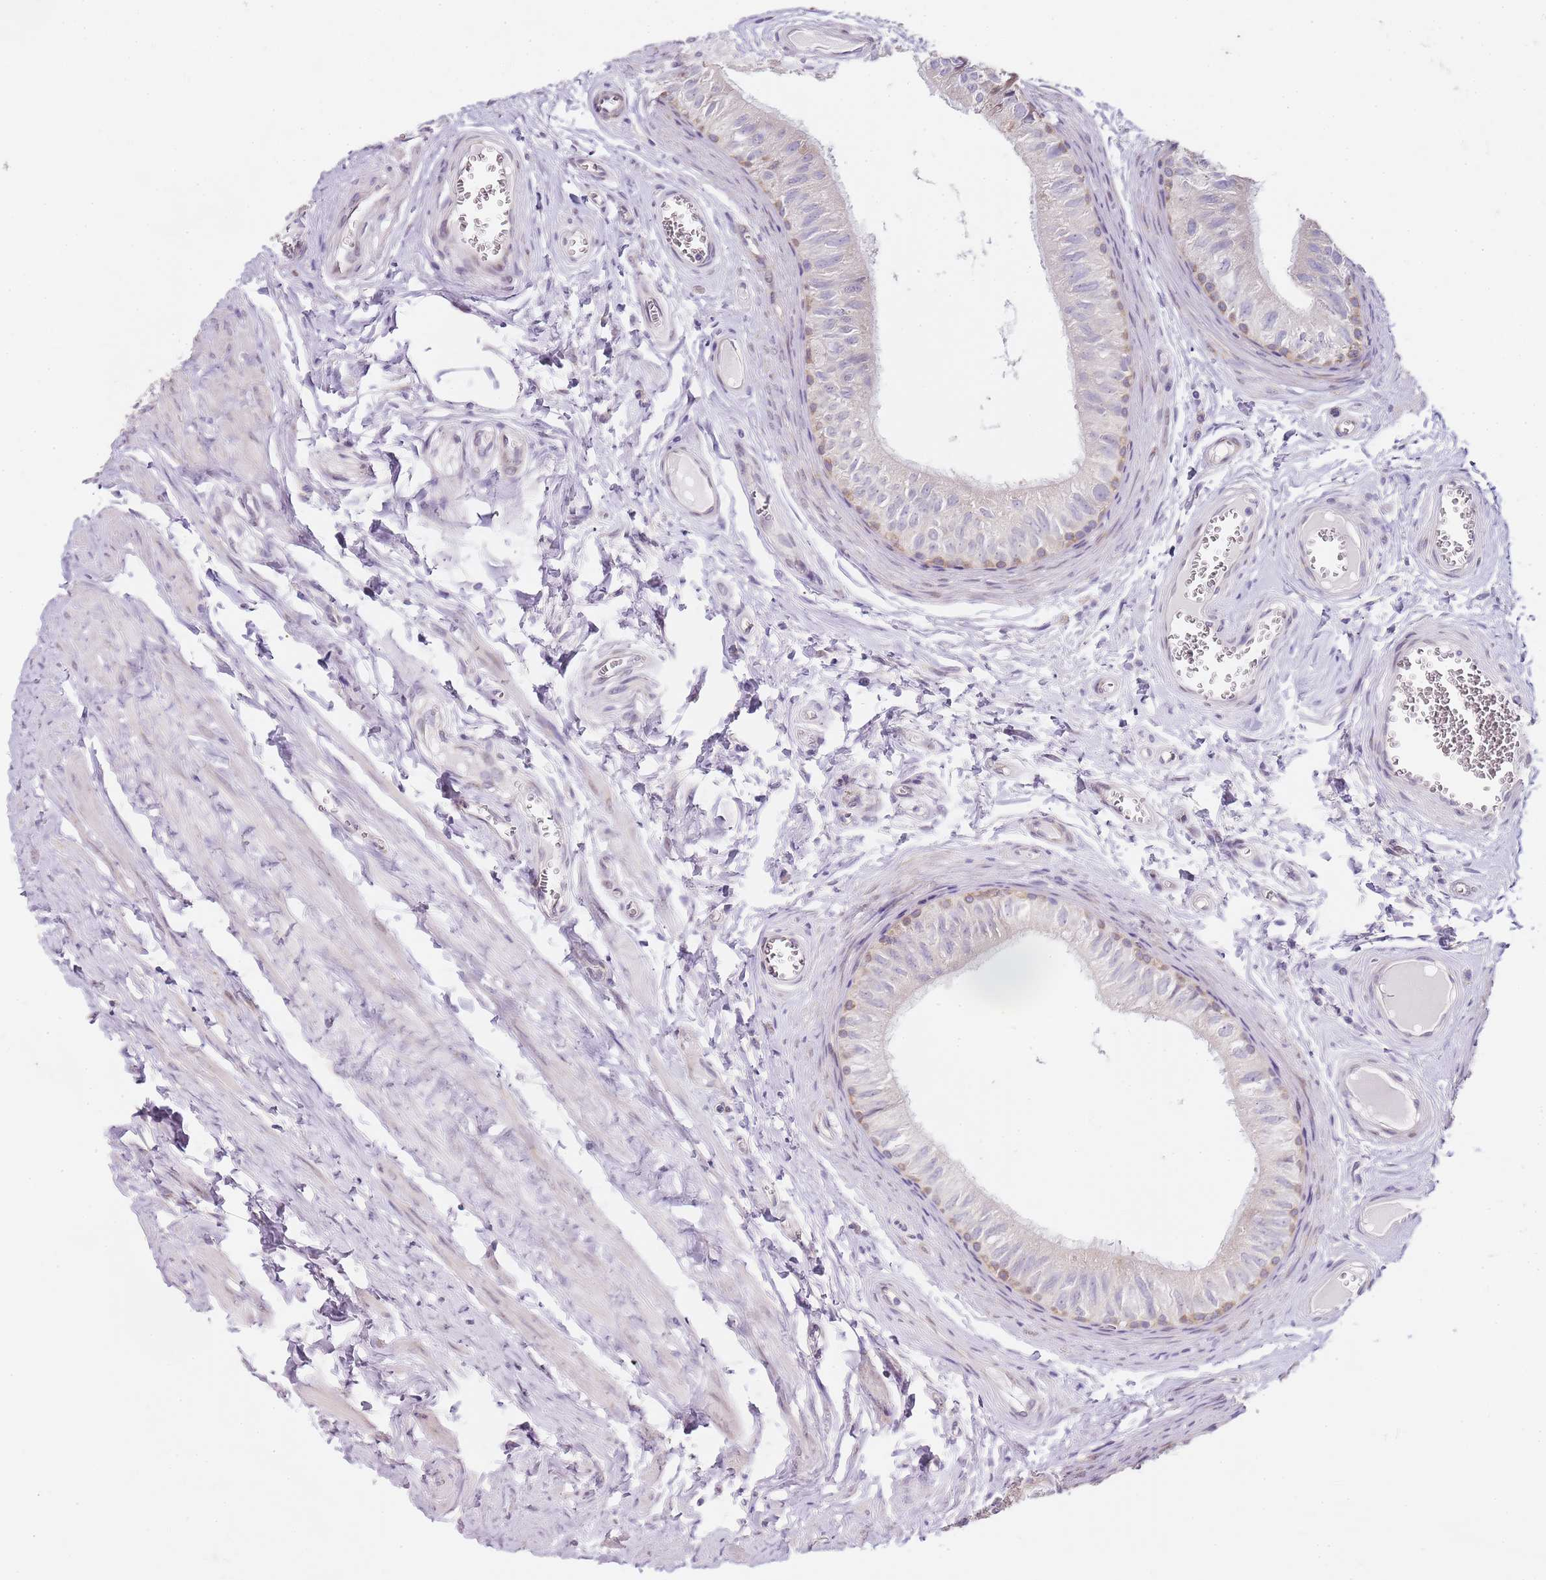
{"staining": {"intensity": "weak", "quantity": "<25%", "location": "cytoplasmic/membranous"}, "tissue": "epididymis", "cell_type": "Glandular cells", "image_type": "normal", "snomed": [{"axis": "morphology", "description": "Normal tissue, NOS"}, {"axis": "topography", "description": "Epididymis"}], "caption": "This is a micrograph of immunohistochemistry staining of benign epididymis, which shows no expression in glandular cells.", "gene": "TBC1D9", "patient": {"sex": "male", "age": 42}}